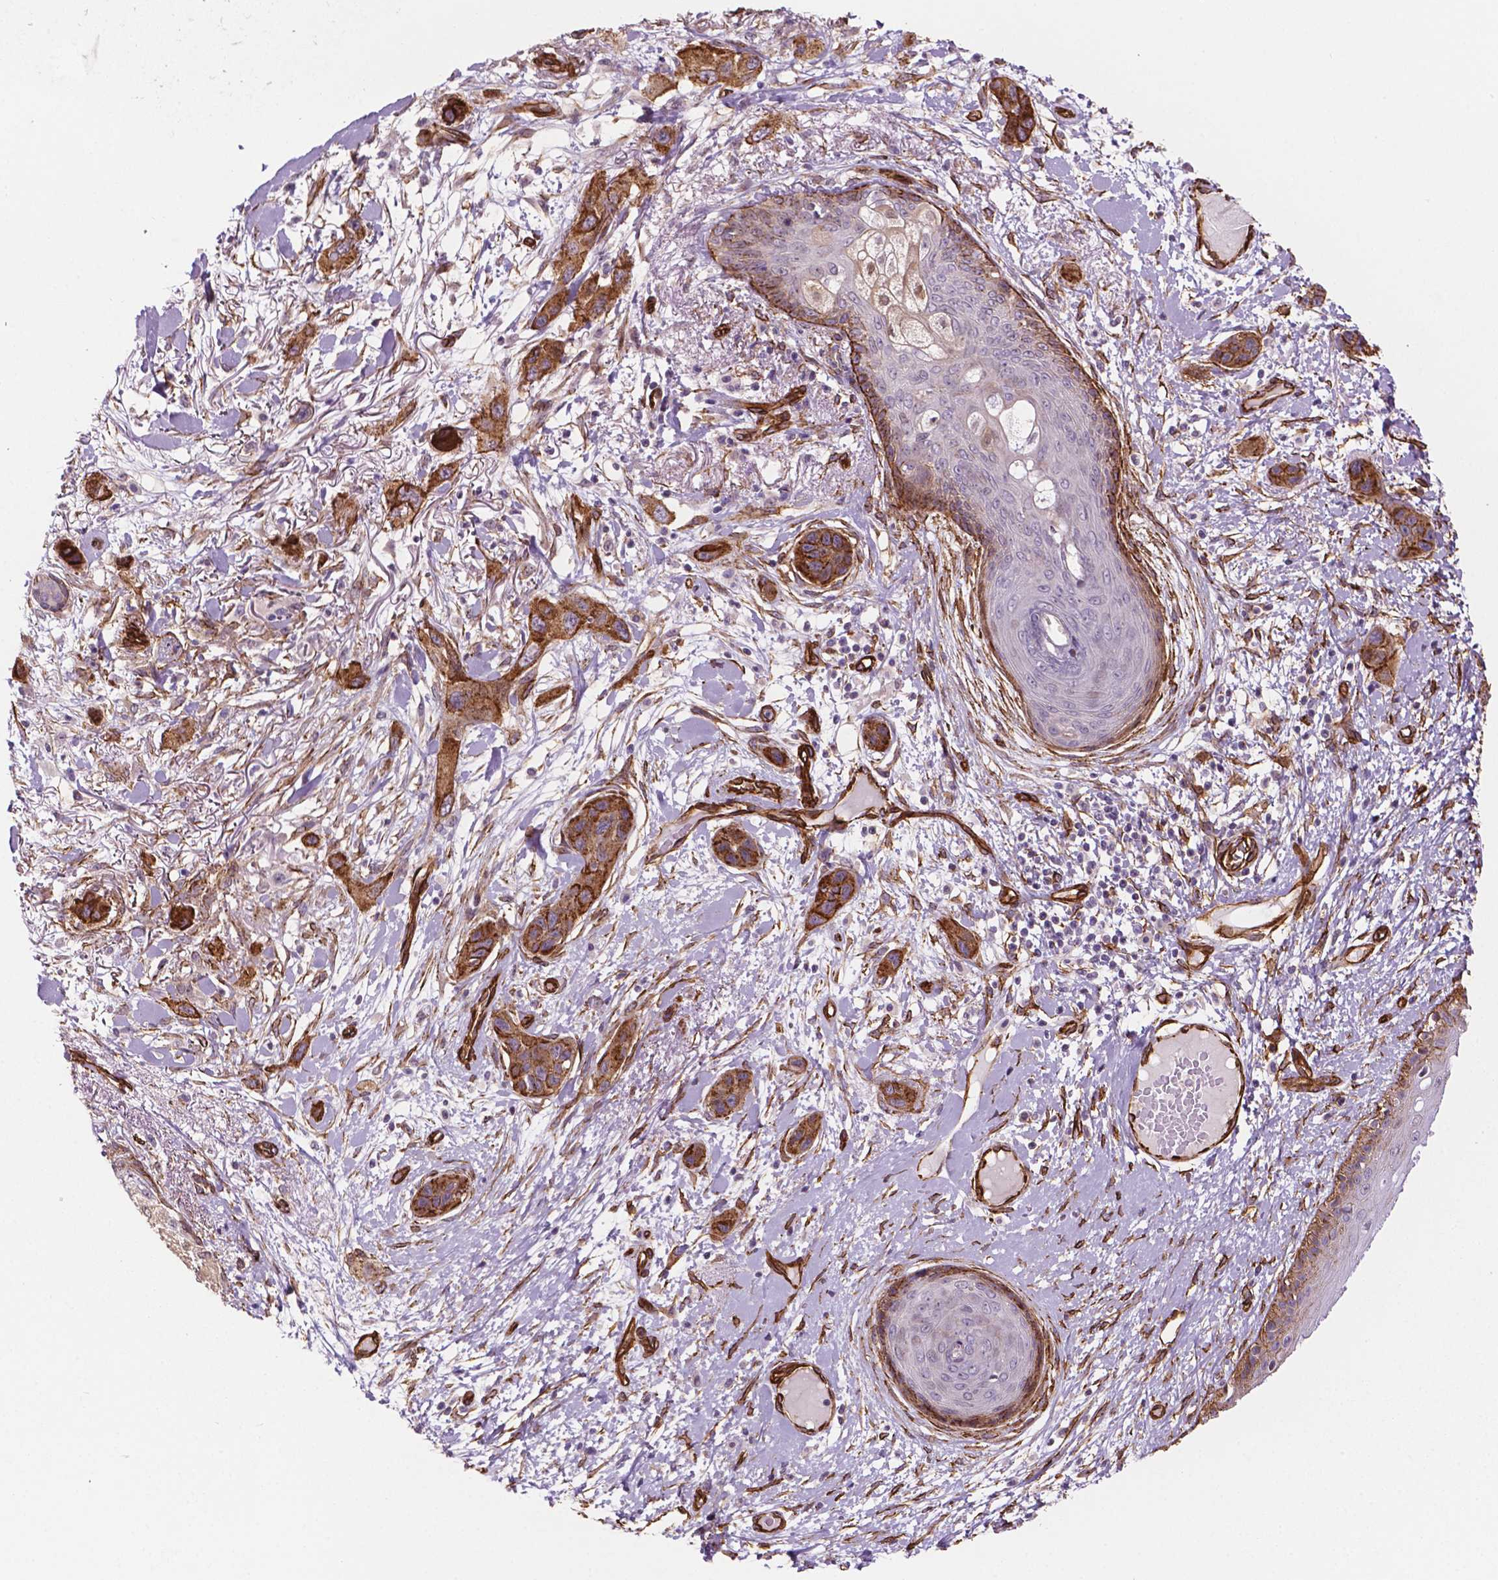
{"staining": {"intensity": "strong", "quantity": ">75%", "location": "cytoplasmic/membranous"}, "tissue": "skin cancer", "cell_type": "Tumor cells", "image_type": "cancer", "snomed": [{"axis": "morphology", "description": "Squamous cell carcinoma, NOS"}, {"axis": "topography", "description": "Skin"}], "caption": "DAB immunohistochemical staining of human skin cancer demonstrates strong cytoplasmic/membranous protein staining in about >75% of tumor cells.", "gene": "EGFL8", "patient": {"sex": "male", "age": 79}}